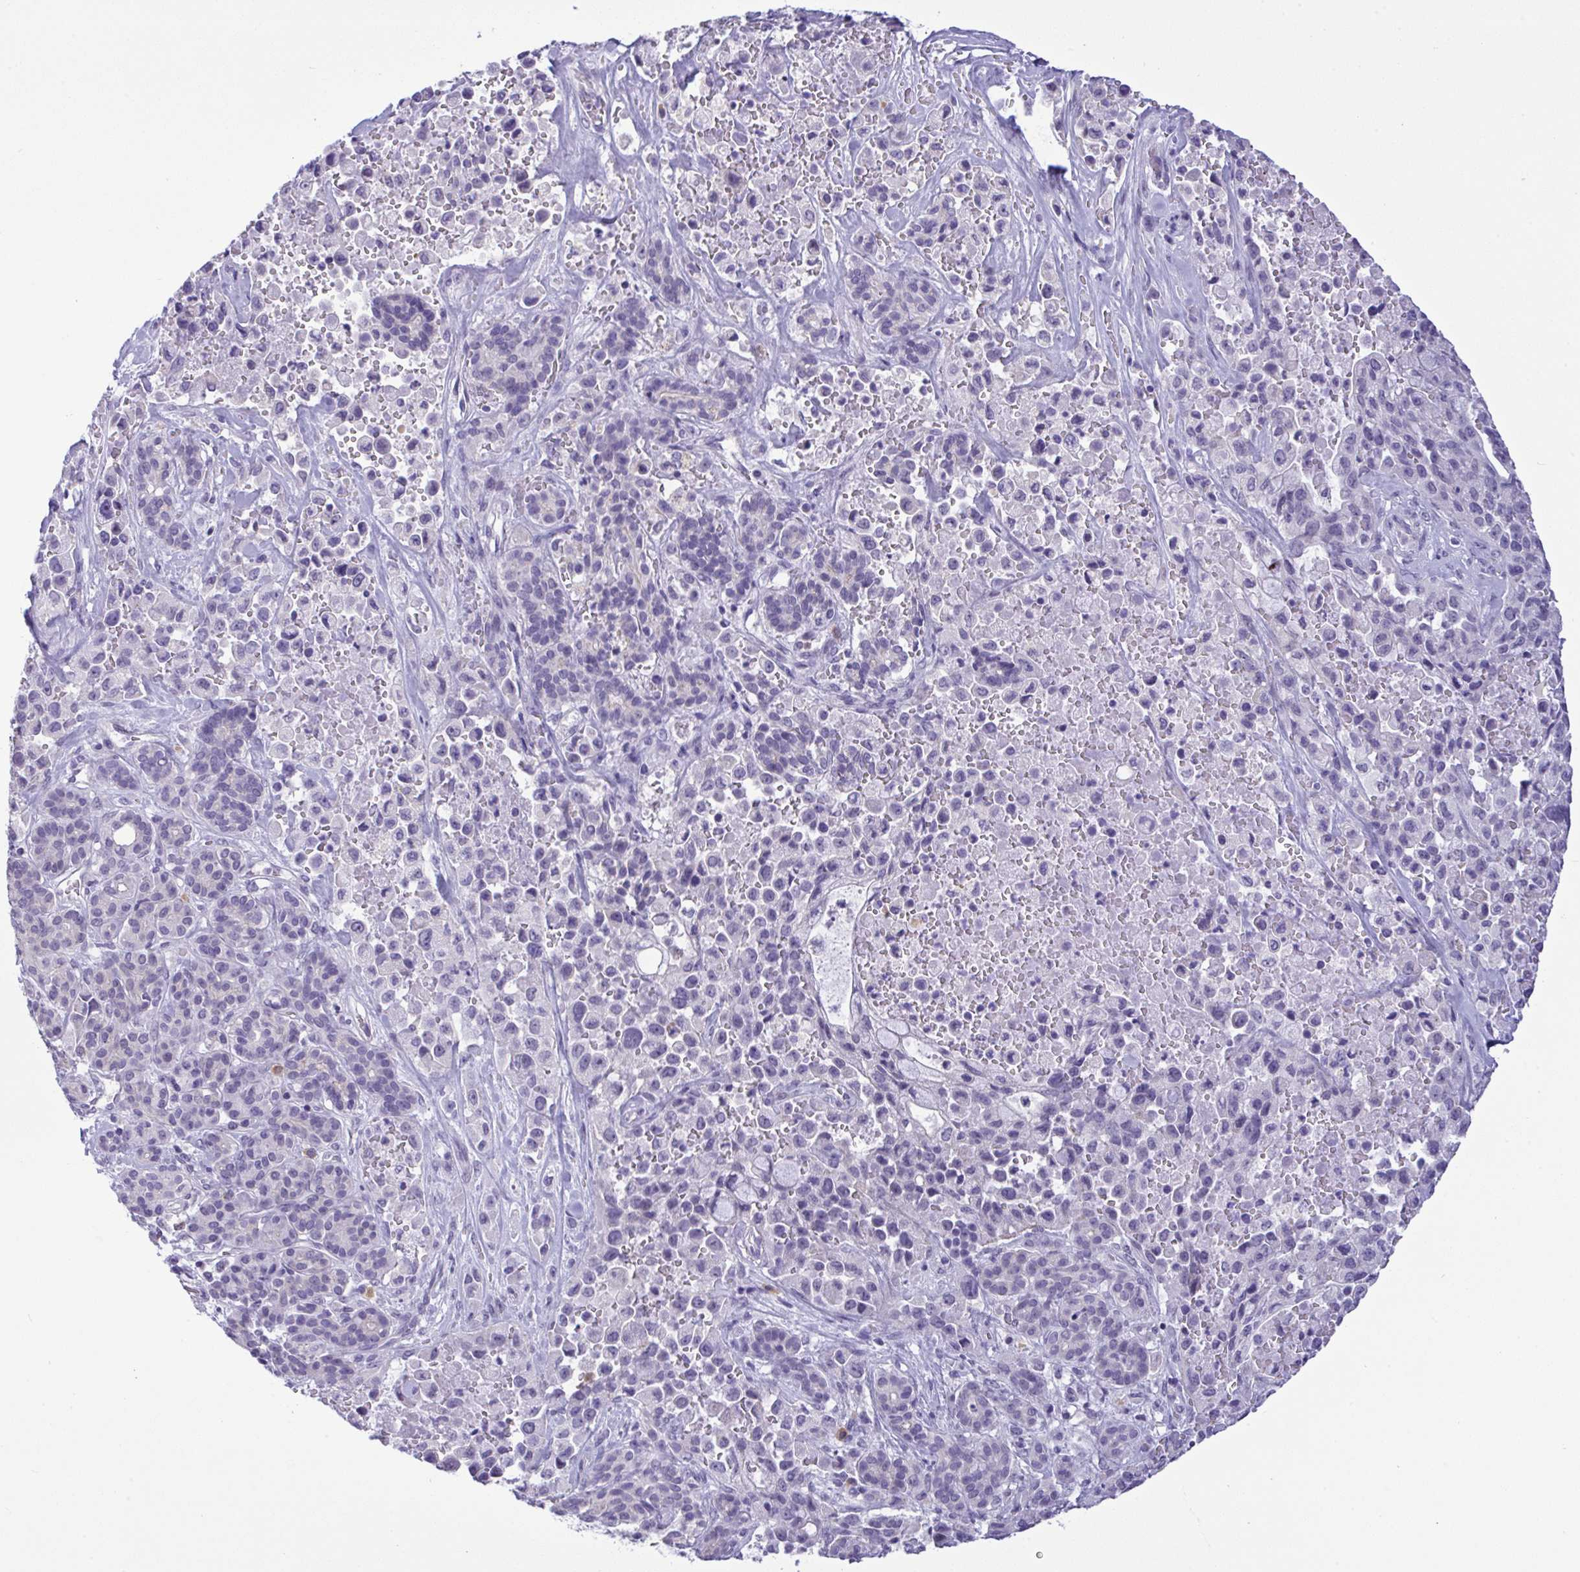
{"staining": {"intensity": "negative", "quantity": "none", "location": "none"}, "tissue": "pancreatic cancer", "cell_type": "Tumor cells", "image_type": "cancer", "snomed": [{"axis": "morphology", "description": "Adenocarcinoma, NOS"}, {"axis": "topography", "description": "Pancreas"}], "caption": "Histopathology image shows no protein expression in tumor cells of pancreatic cancer tissue.", "gene": "YBX2", "patient": {"sex": "male", "age": 44}}